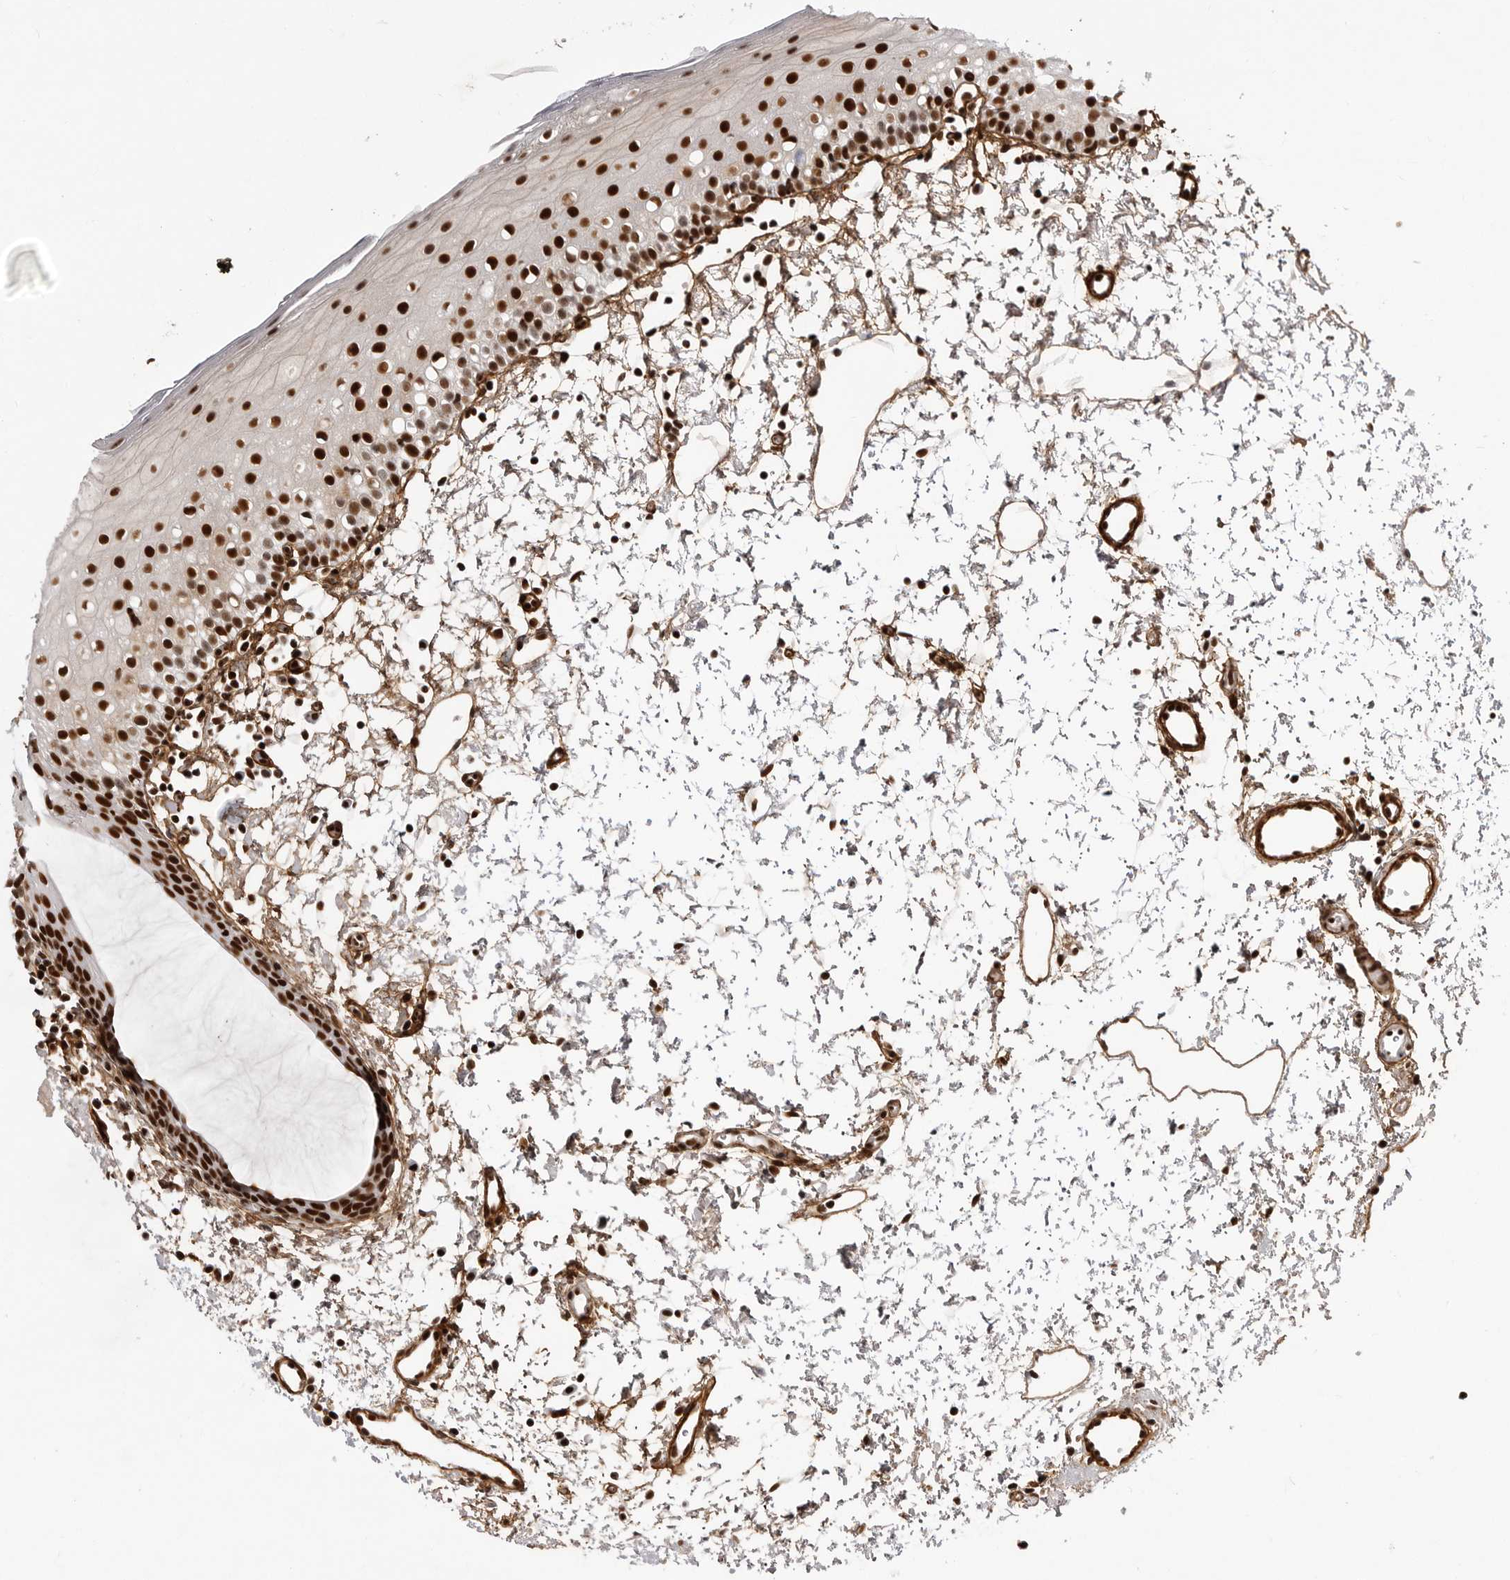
{"staining": {"intensity": "strong", "quantity": ">75%", "location": "nuclear"}, "tissue": "oral mucosa", "cell_type": "Squamous epithelial cells", "image_type": "normal", "snomed": [{"axis": "morphology", "description": "Normal tissue, NOS"}, {"axis": "topography", "description": "Oral tissue"}], "caption": "Brown immunohistochemical staining in normal human oral mucosa demonstrates strong nuclear positivity in about >75% of squamous epithelial cells.", "gene": "PPP1R8", "patient": {"sex": "male", "age": 28}}